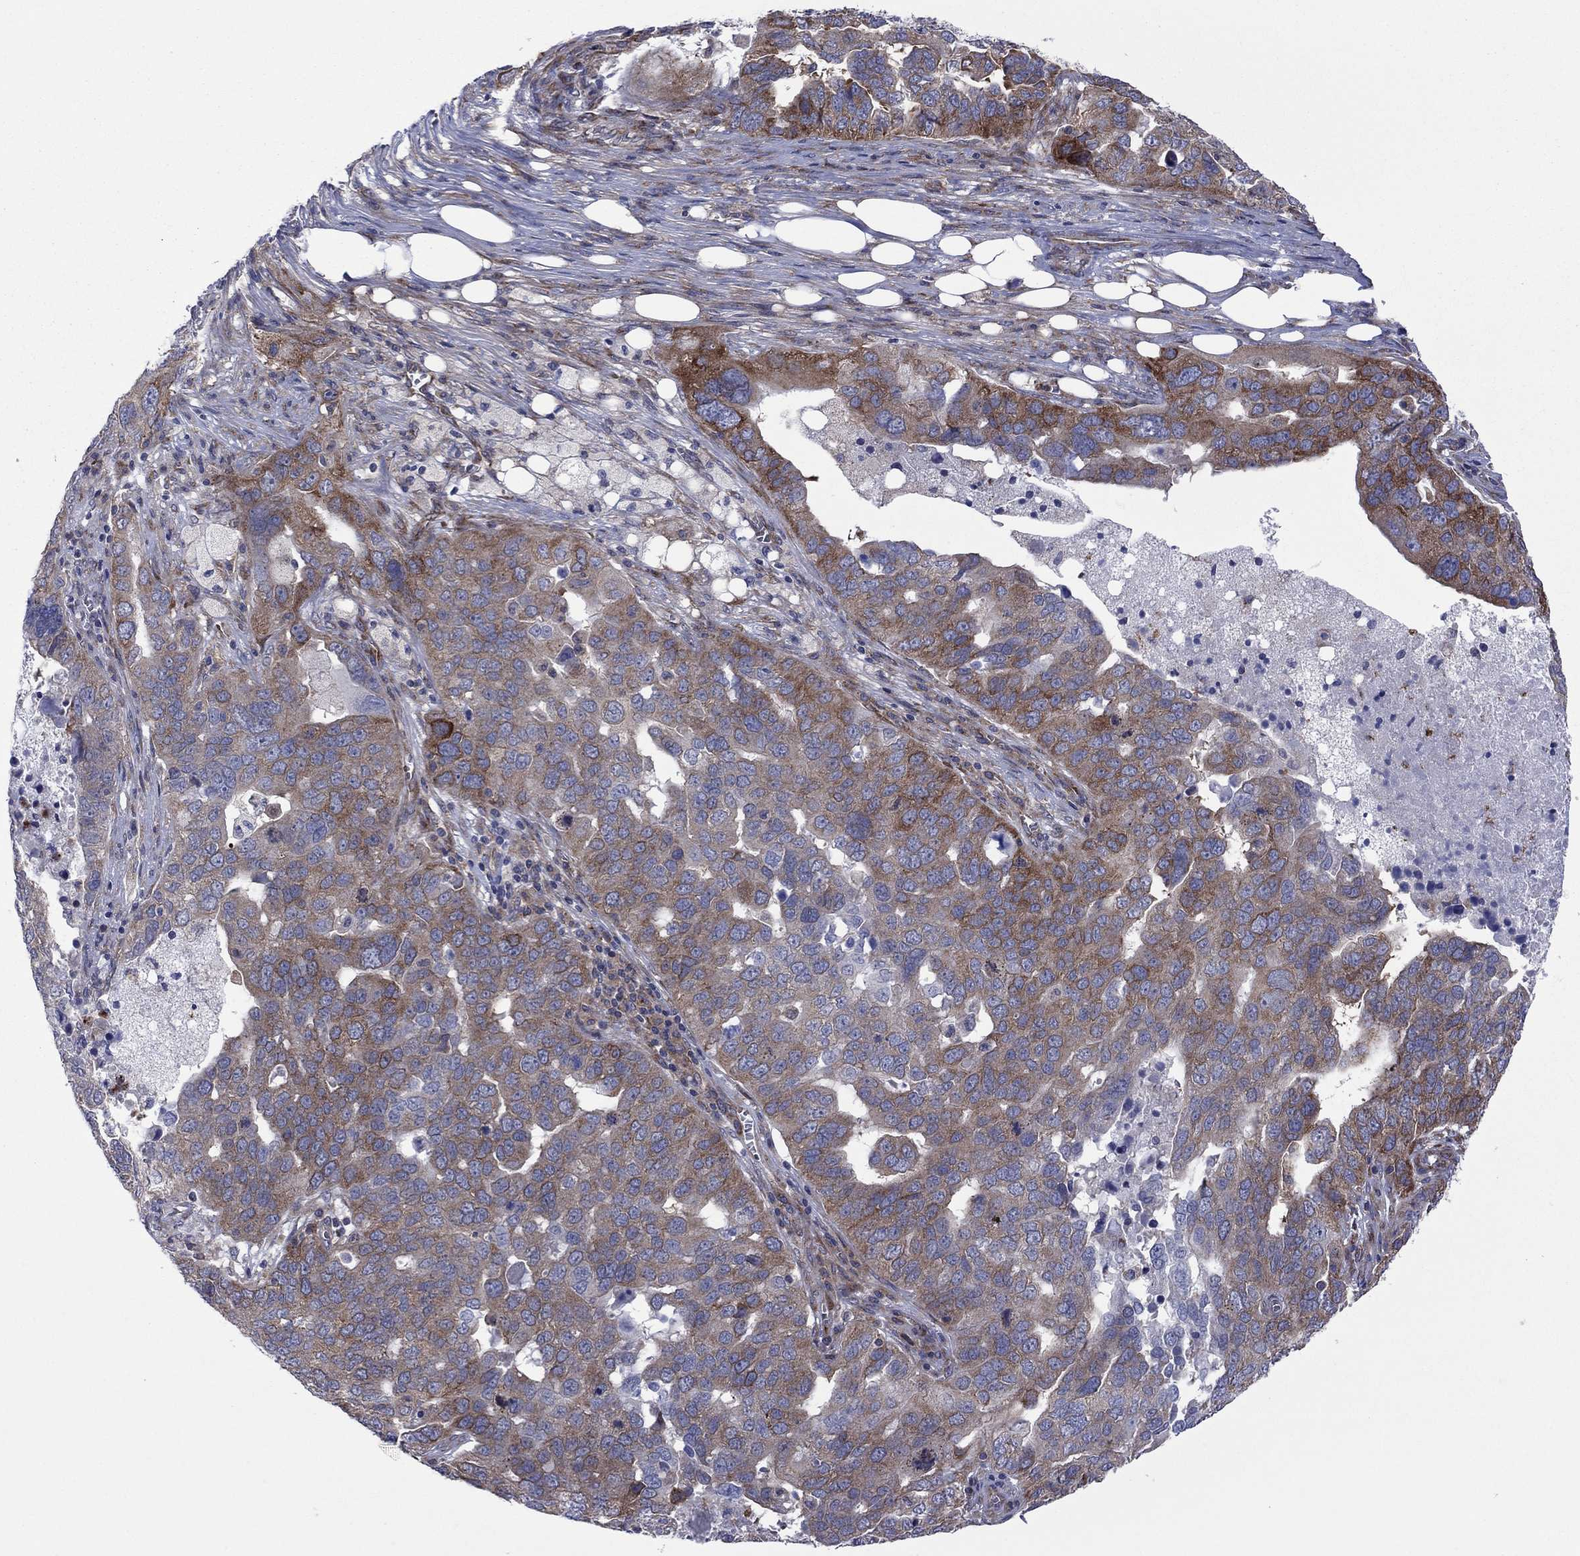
{"staining": {"intensity": "strong", "quantity": "<25%", "location": "cytoplasmic/membranous"}, "tissue": "ovarian cancer", "cell_type": "Tumor cells", "image_type": "cancer", "snomed": [{"axis": "morphology", "description": "Carcinoma, endometroid"}, {"axis": "topography", "description": "Soft tissue"}, {"axis": "topography", "description": "Ovary"}], "caption": "This is an image of immunohistochemistry (IHC) staining of ovarian cancer, which shows strong expression in the cytoplasmic/membranous of tumor cells.", "gene": "GPR155", "patient": {"sex": "female", "age": 52}}